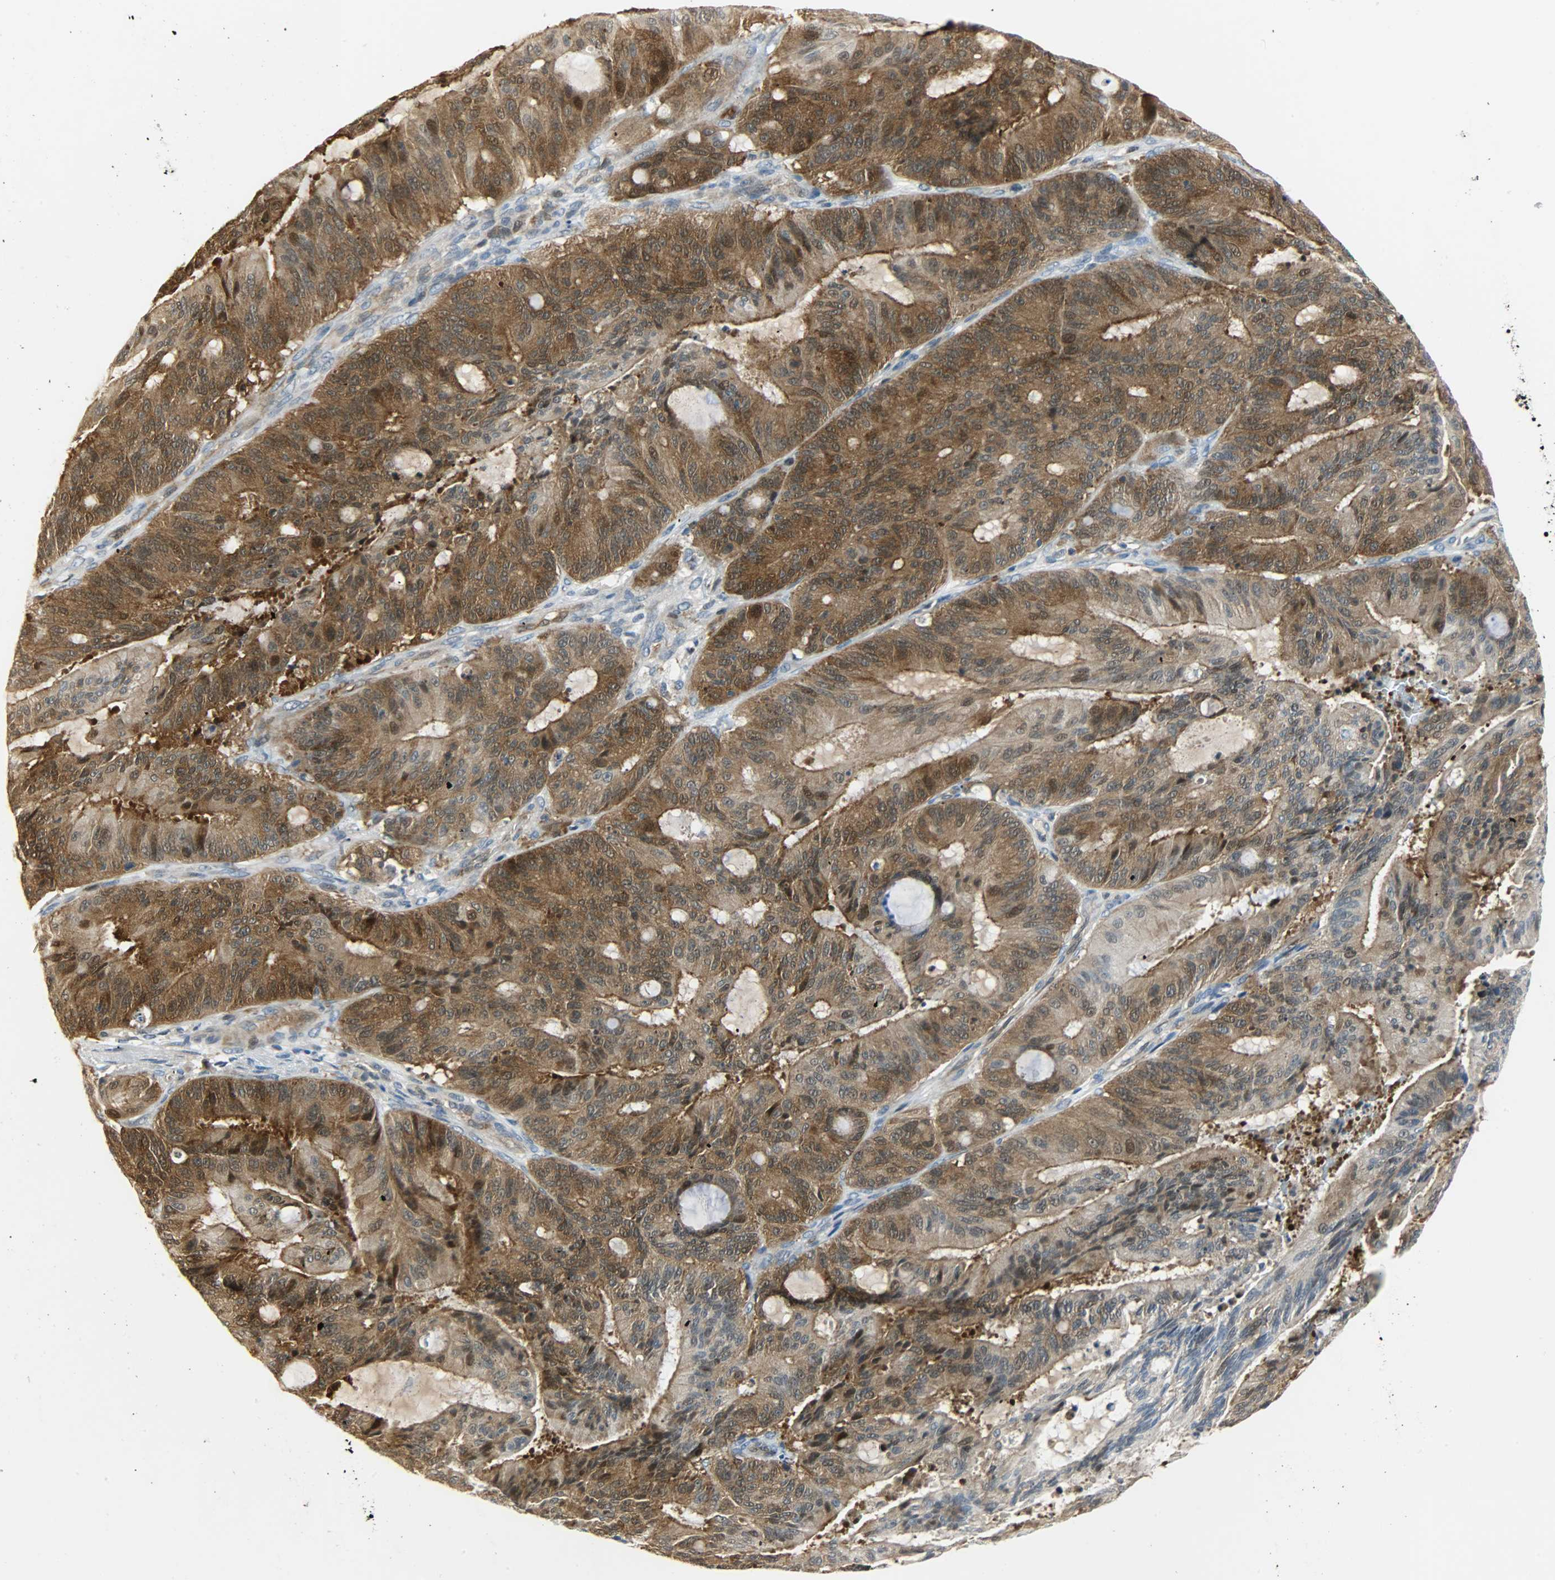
{"staining": {"intensity": "strong", "quantity": ">75%", "location": "cytoplasmic/membranous"}, "tissue": "liver cancer", "cell_type": "Tumor cells", "image_type": "cancer", "snomed": [{"axis": "morphology", "description": "Cholangiocarcinoma"}, {"axis": "topography", "description": "Liver"}], "caption": "A photomicrograph showing strong cytoplasmic/membranous positivity in approximately >75% of tumor cells in liver cancer, as visualized by brown immunohistochemical staining.", "gene": "EIF4EBP1", "patient": {"sex": "female", "age": 73}}